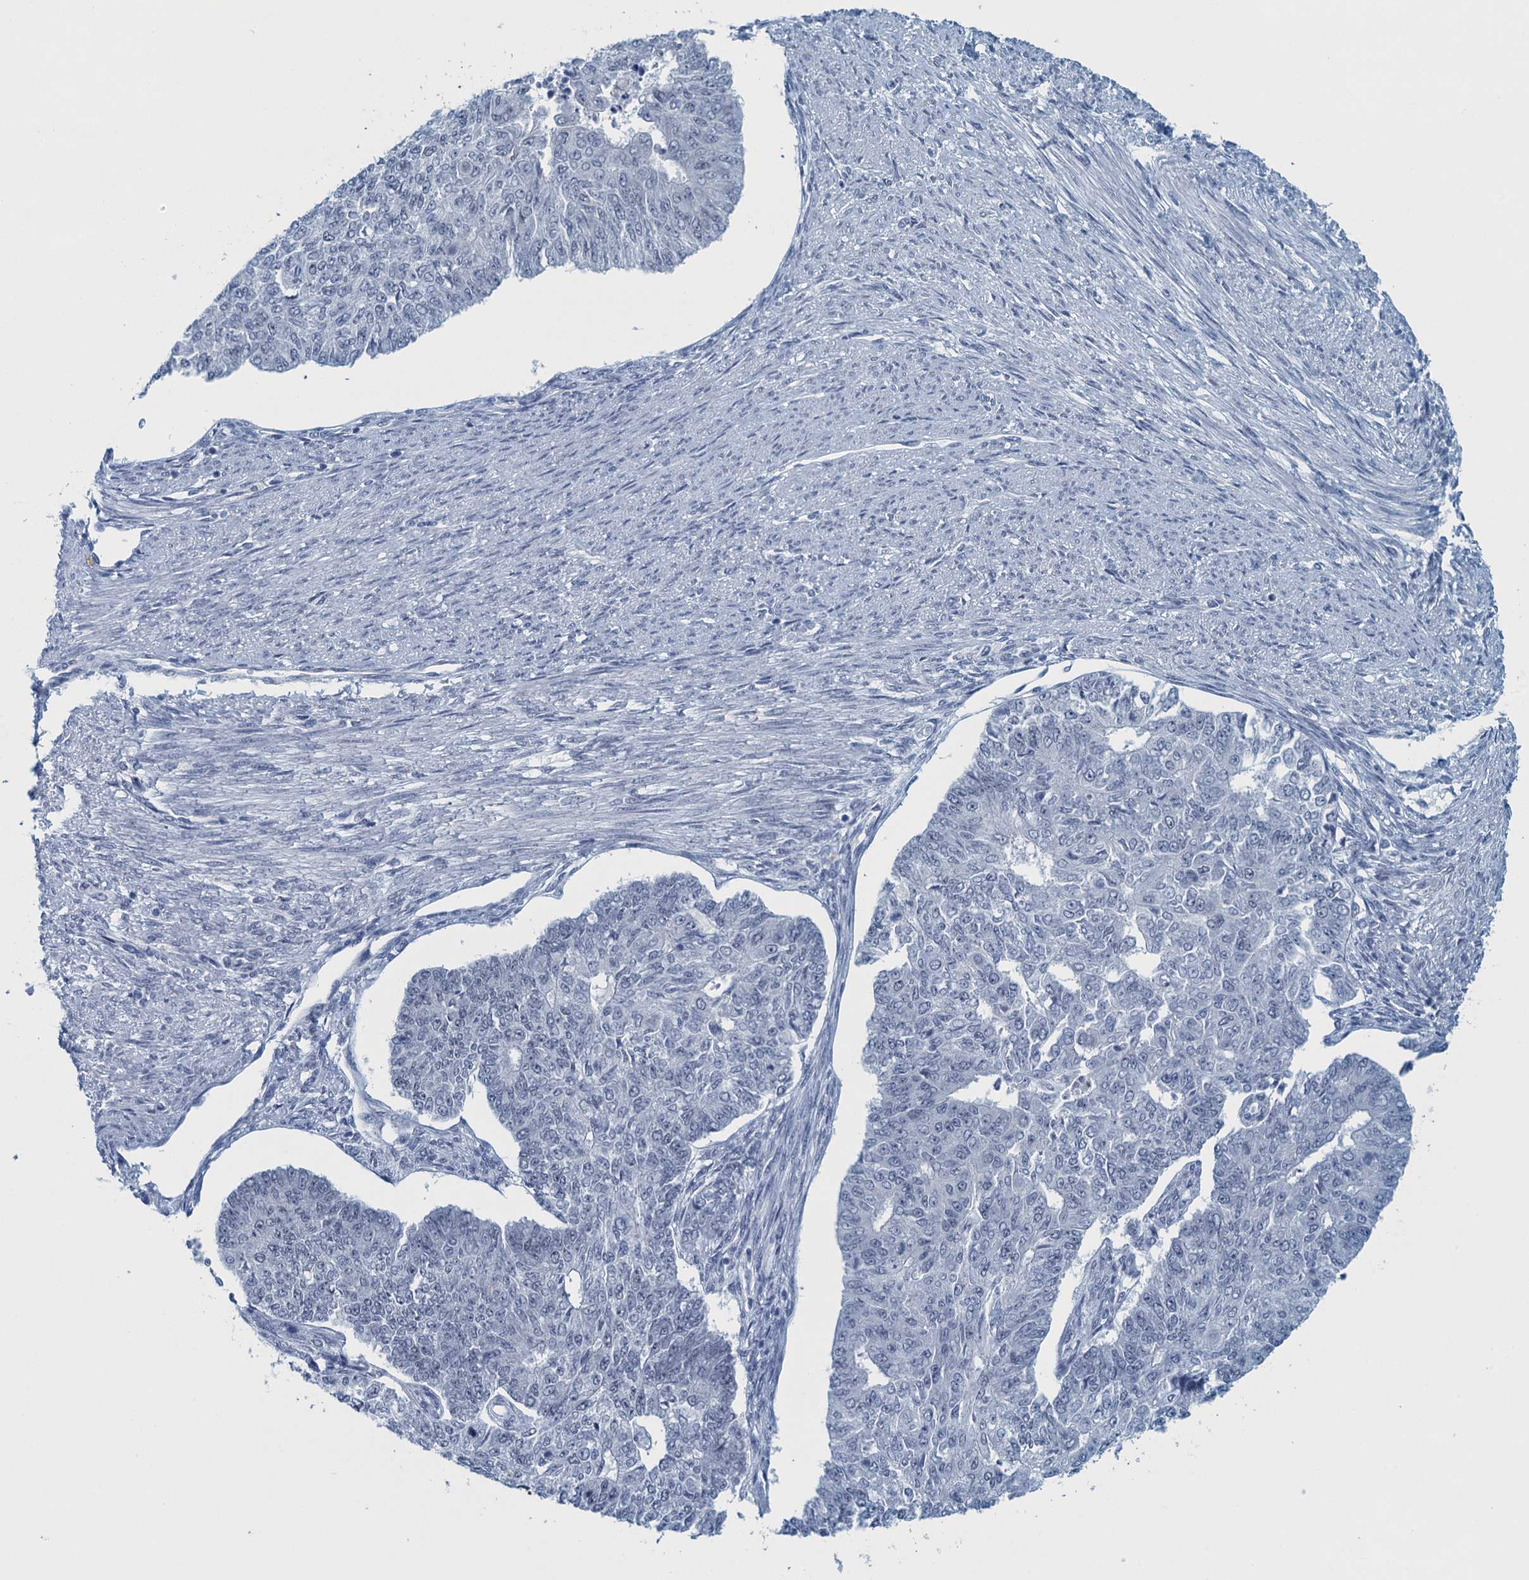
{"staining": {"intensity": "negative", "quantity": "none", "location": "none"}, "tissue": "endometrial cancer", "cell_type": "Tumor cells", "image_type": "cancer", "snomed": [{"axis": "morphology", "description": "Adenocarcinoma, NOS"}, {"axis": "topography", "description": "Endometrium"}], "caption": "Immunohistochemistry (IHC) photomicrograph of human endometrial adenocarcinoma stained for a protein (brown), which shows no staining in tumor cells.", "gene": "ENSG00000131152", "patient": {"sex": "female", "age": 32}}